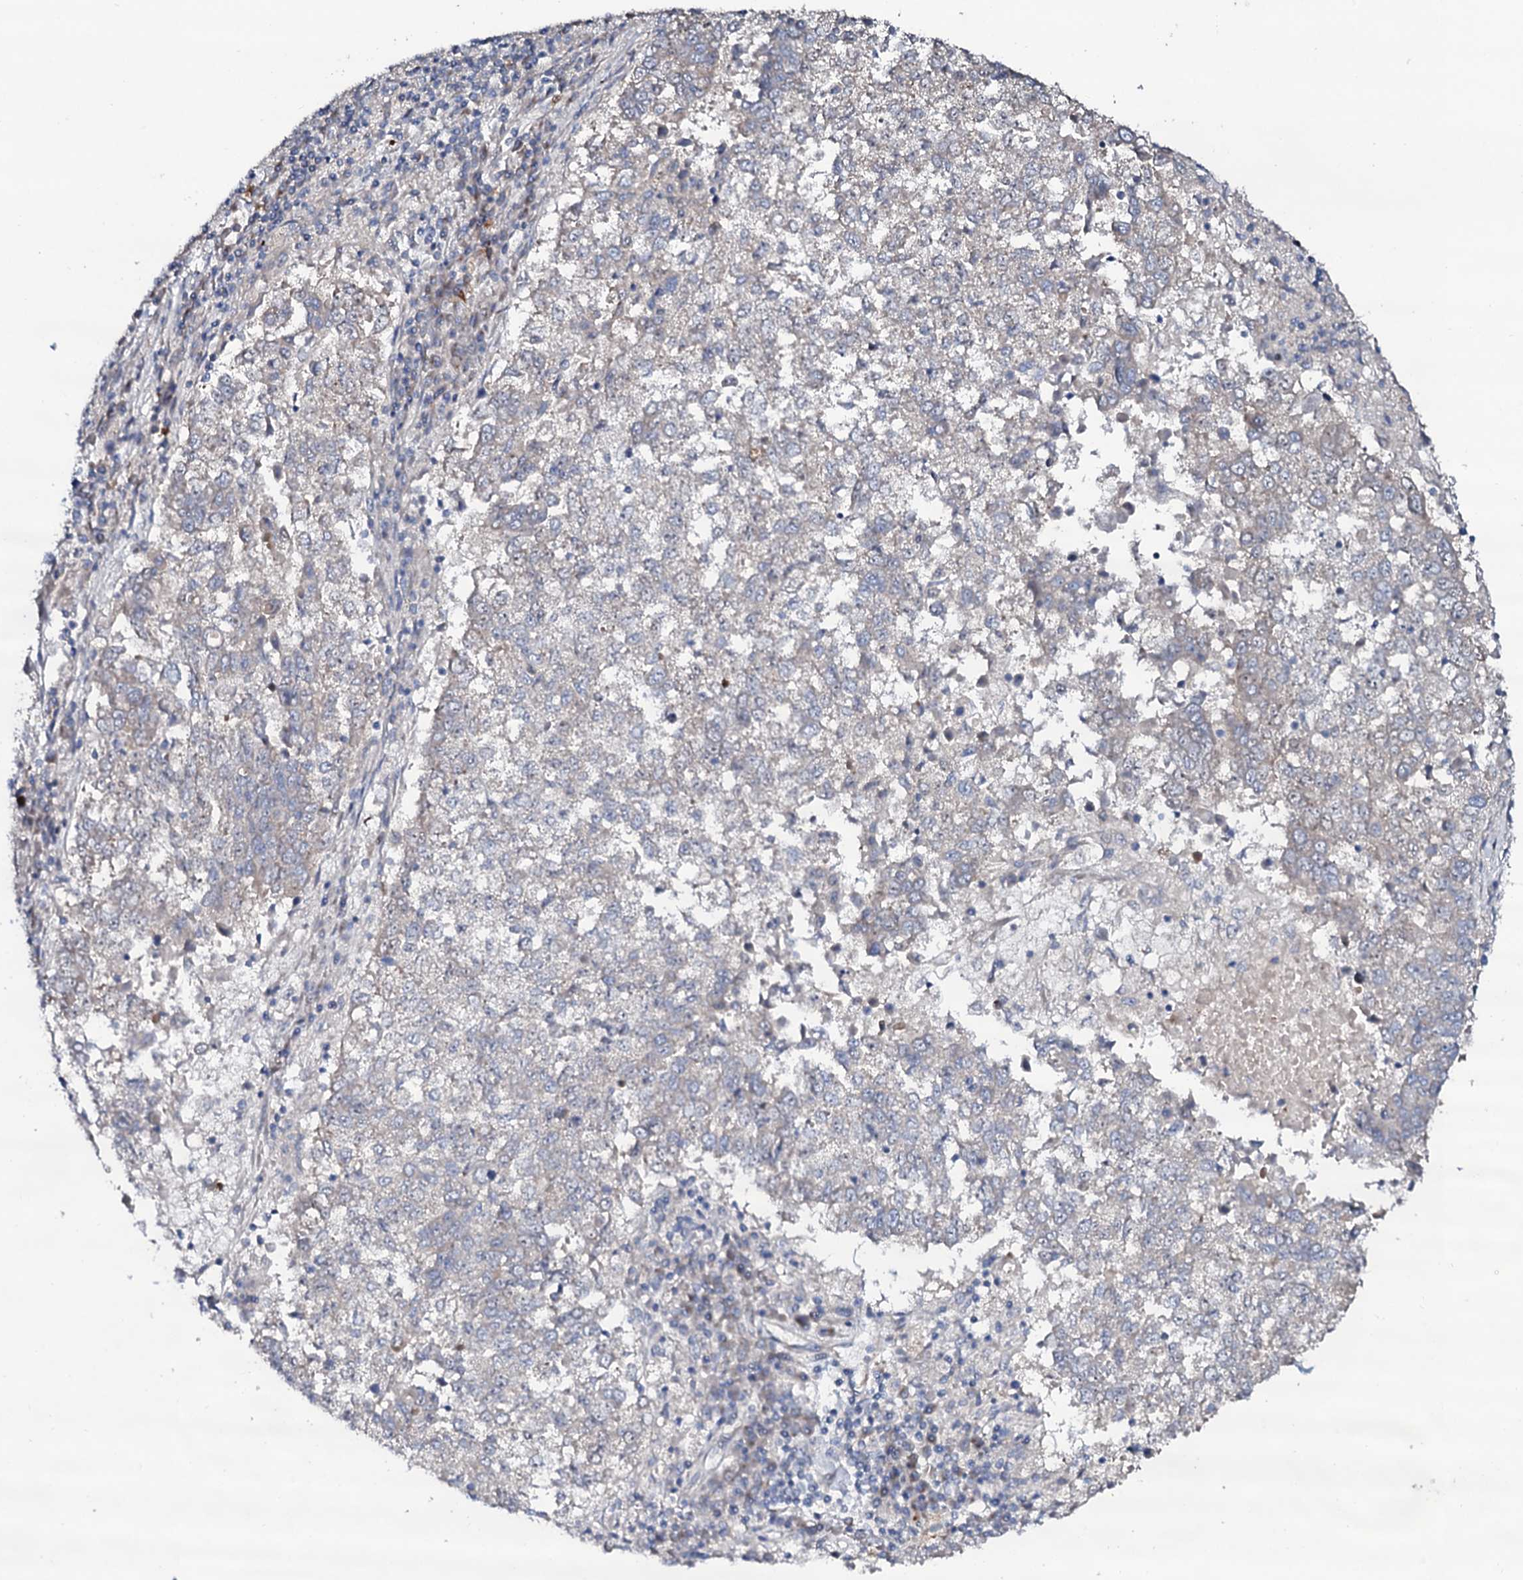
{"staining": {"intensity": "negative", "quantity": "none", "location": "none"}, "tissue": "lung cancer", "cell_type": "Tumor cells", "image_type": "cancer", "snomed": [{"axis": "morphology", "description": "Squamous cell carcinoma, NOS"}, {"axis": "topography", "description": "Lung"}], "caption": "IHC image of human lung squamous cell carcinoma stained for a protein (brown), which reveals no expression in tumor cells. The staining was performed using DAB (3,3'-diaminobenzidine) to visualize the protein expression in brown, while the nuclei were stained in blue with hematoxylin (Magnification: 20x).", "gene": "COG6", "patient": {"sex": "male", "age": 73}}